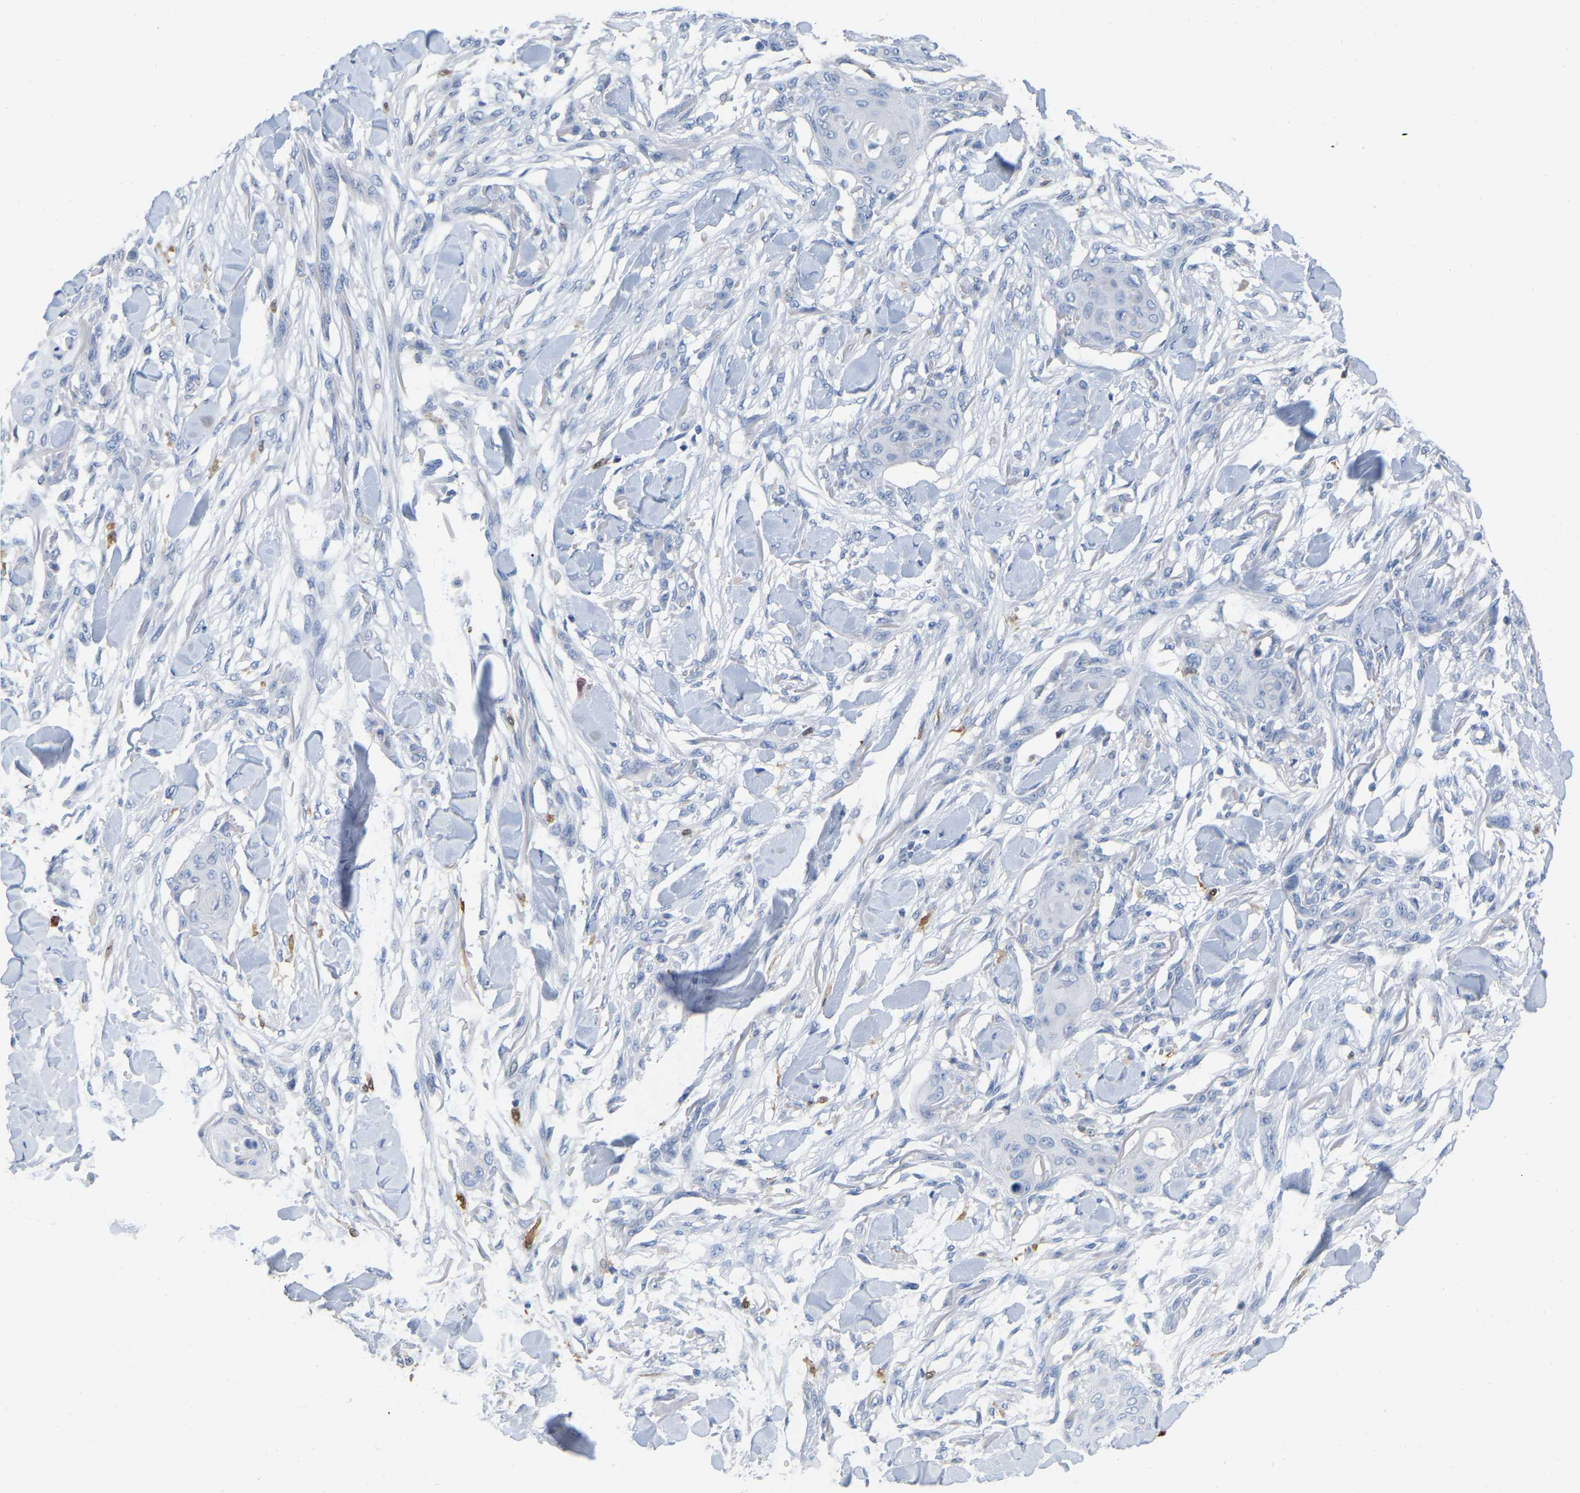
{"staining": {"intensity": "negative", "quantity": "none", "location": "none"}, "tissue": "skin cancer", "cell_type": "Tumor cells", "image_type": "cancer", "snomed": [{"axis": "morphology", "description": "Squamous cell carcinoma, NOS"}, {"axis": "topography", "description": "Skin"}], "caption": "DAB immunohistochemical staining of human skin squamous cell carcinoma demonstrates no significant expression in tumor cells.", "gene": "ULBP2", "patient": {"sex": "female", "age": 59}}